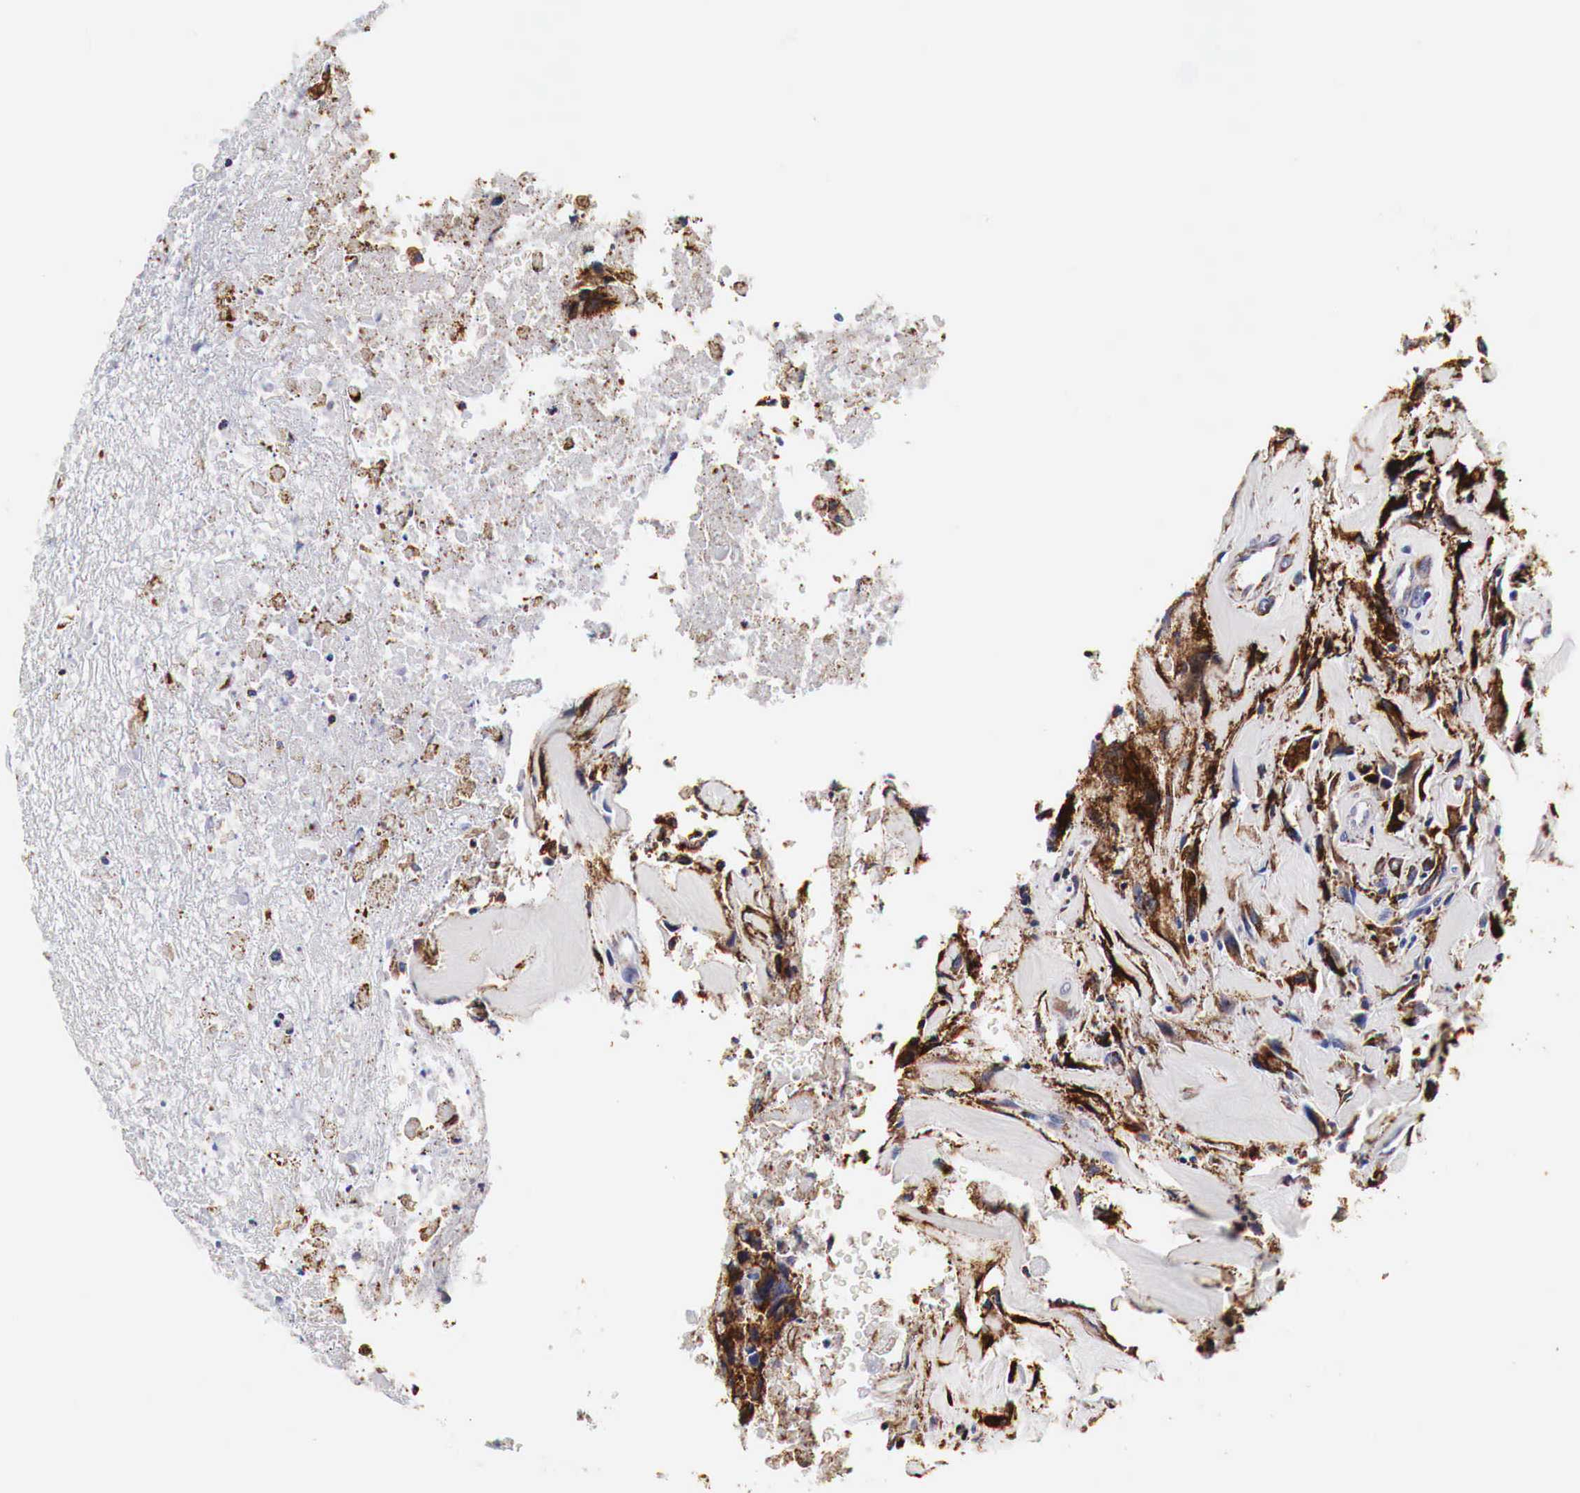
{"staining": {"intensity": "moderate", "quantity": ">75%", "location": "cytoplasmic/membranous"}, "tissue": "breast cancer", "cell_type": "Tumor cells", "image_type": "cancer", "snomed": [{"axis": "morphology", "description": "Neoplasm, malignant, NOS"}, {"axis": "topography", "description": "Breast"}], "caption": "Human malignant neoplasm (breast) stained with a protein marker shows moderate staining in tumor cells.", "gene": "CKAP4", "patient": {"sex": "female", "age": 50}}